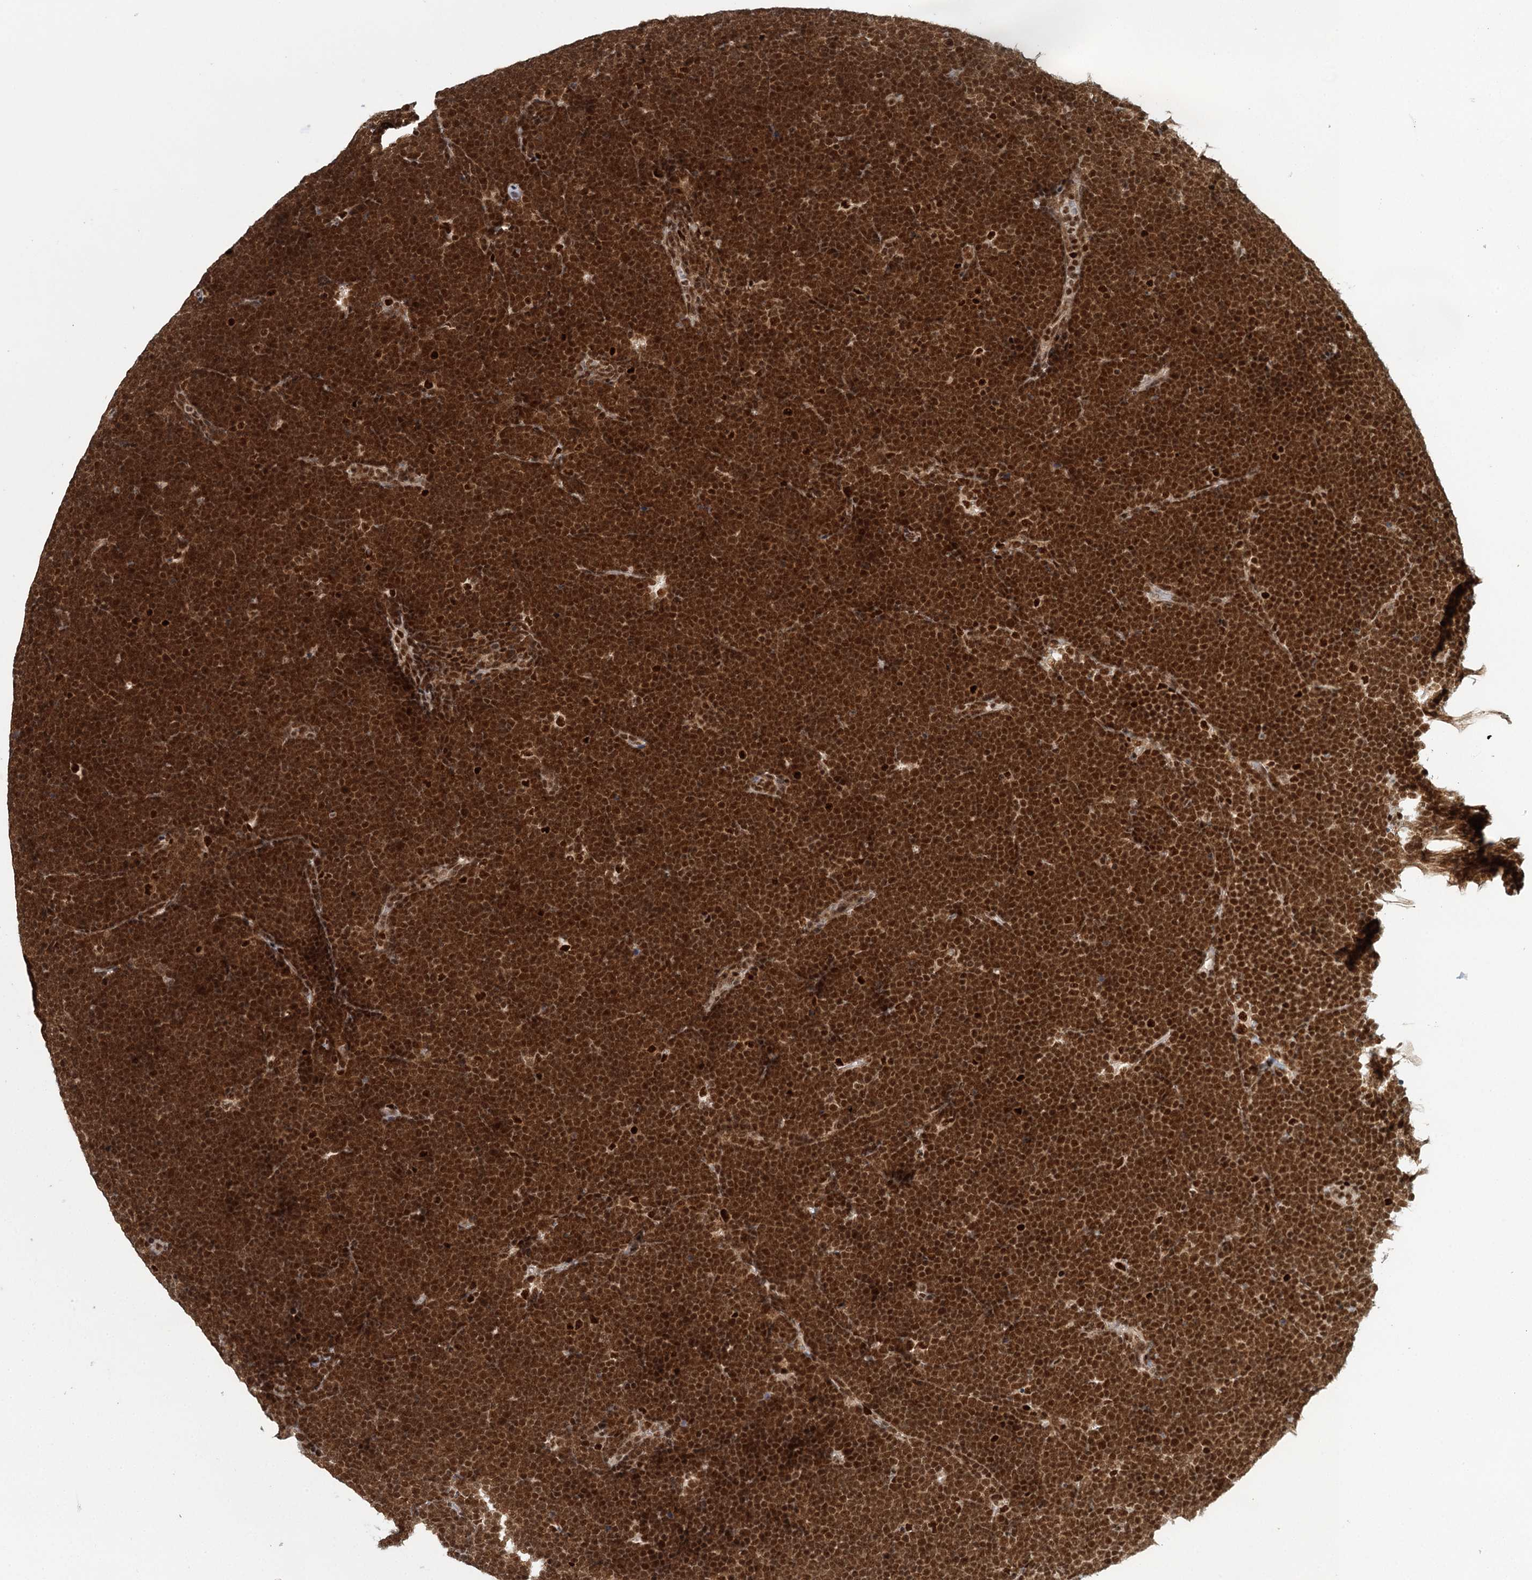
{"staining": {"intensity": "strong", "quantity": ">75%", "location": "nuclear"}, "tissue": "lymphoma", "cell_type": "Tumor cells", "image_type": "cancer", "snomed": [{"axis": "morphology", "description": "Malignant lymphoma, non-Hodgkin's type, High grade"}, {"axis": "topography", "description": "Lymph node"}], "caption": "Protein expression by immunohistochemistry (IHC) reveals strong nuclear positivity in approximately >75% of tumor cells in lymphoma.", "gene": "GPATCH11", "patient": {"sex": "male", "age": 13}}